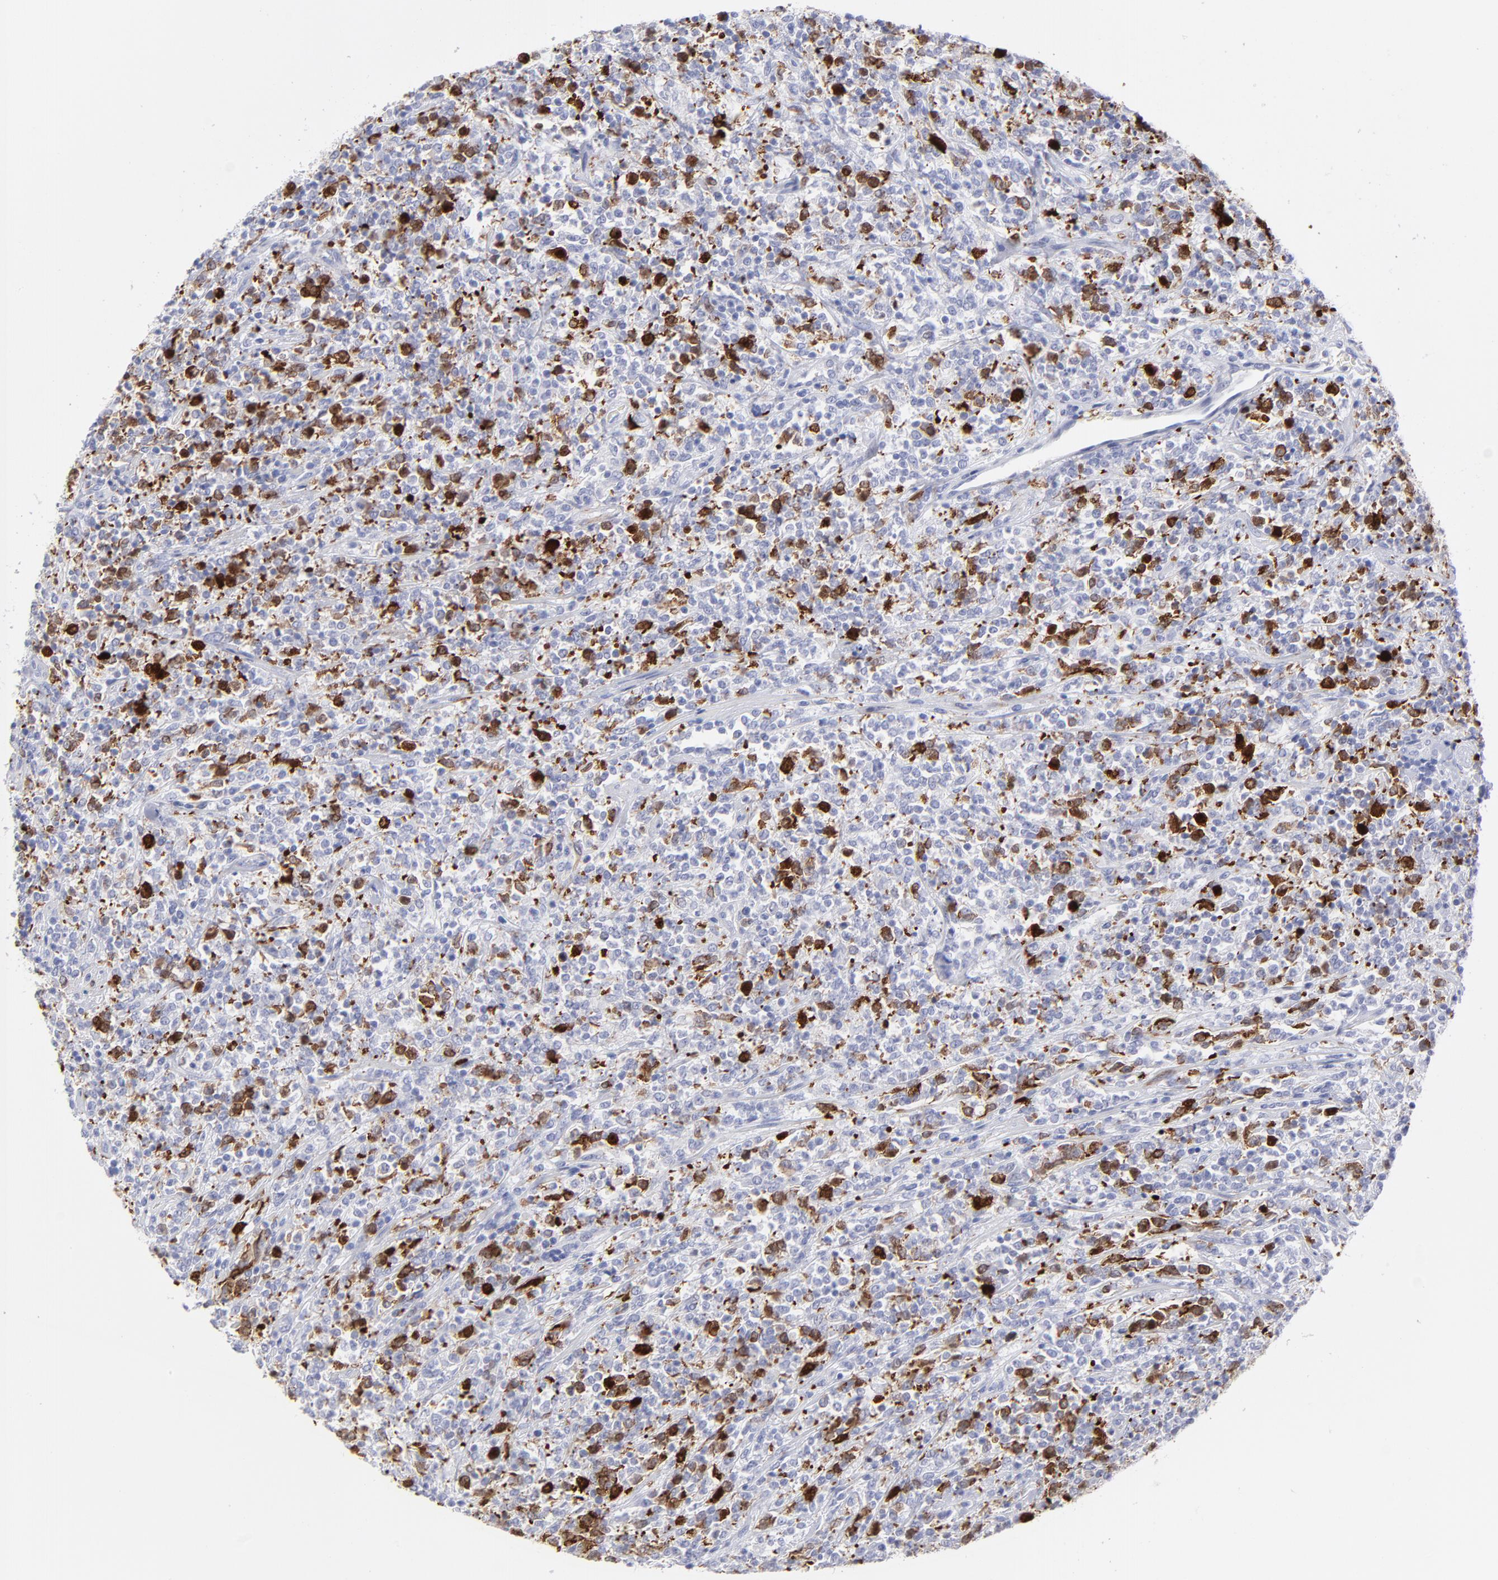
{"staining": {"intensity": "strong", "quantity": "<25%", "location": "cytoplasmic/membranous"}, "tissue": "lymphoma", "cell_type": "Tumor cells", "image_type": "cancer", "snomed": [{"axis": "morphology", "description": "Malignant lymphoma, non-Hodgkin's type, High grade"}, {"axis": "topography", "description": "Soft tissue"}], "caption": "A photomicrograph of human lymphoma stained for a protein displays strong cytoplasmic/membranous brown staining in tumor cells. Nuclei are stained in blue.", "gene": "CCNB1", "patient": {"sex": "male", "age": 18}}